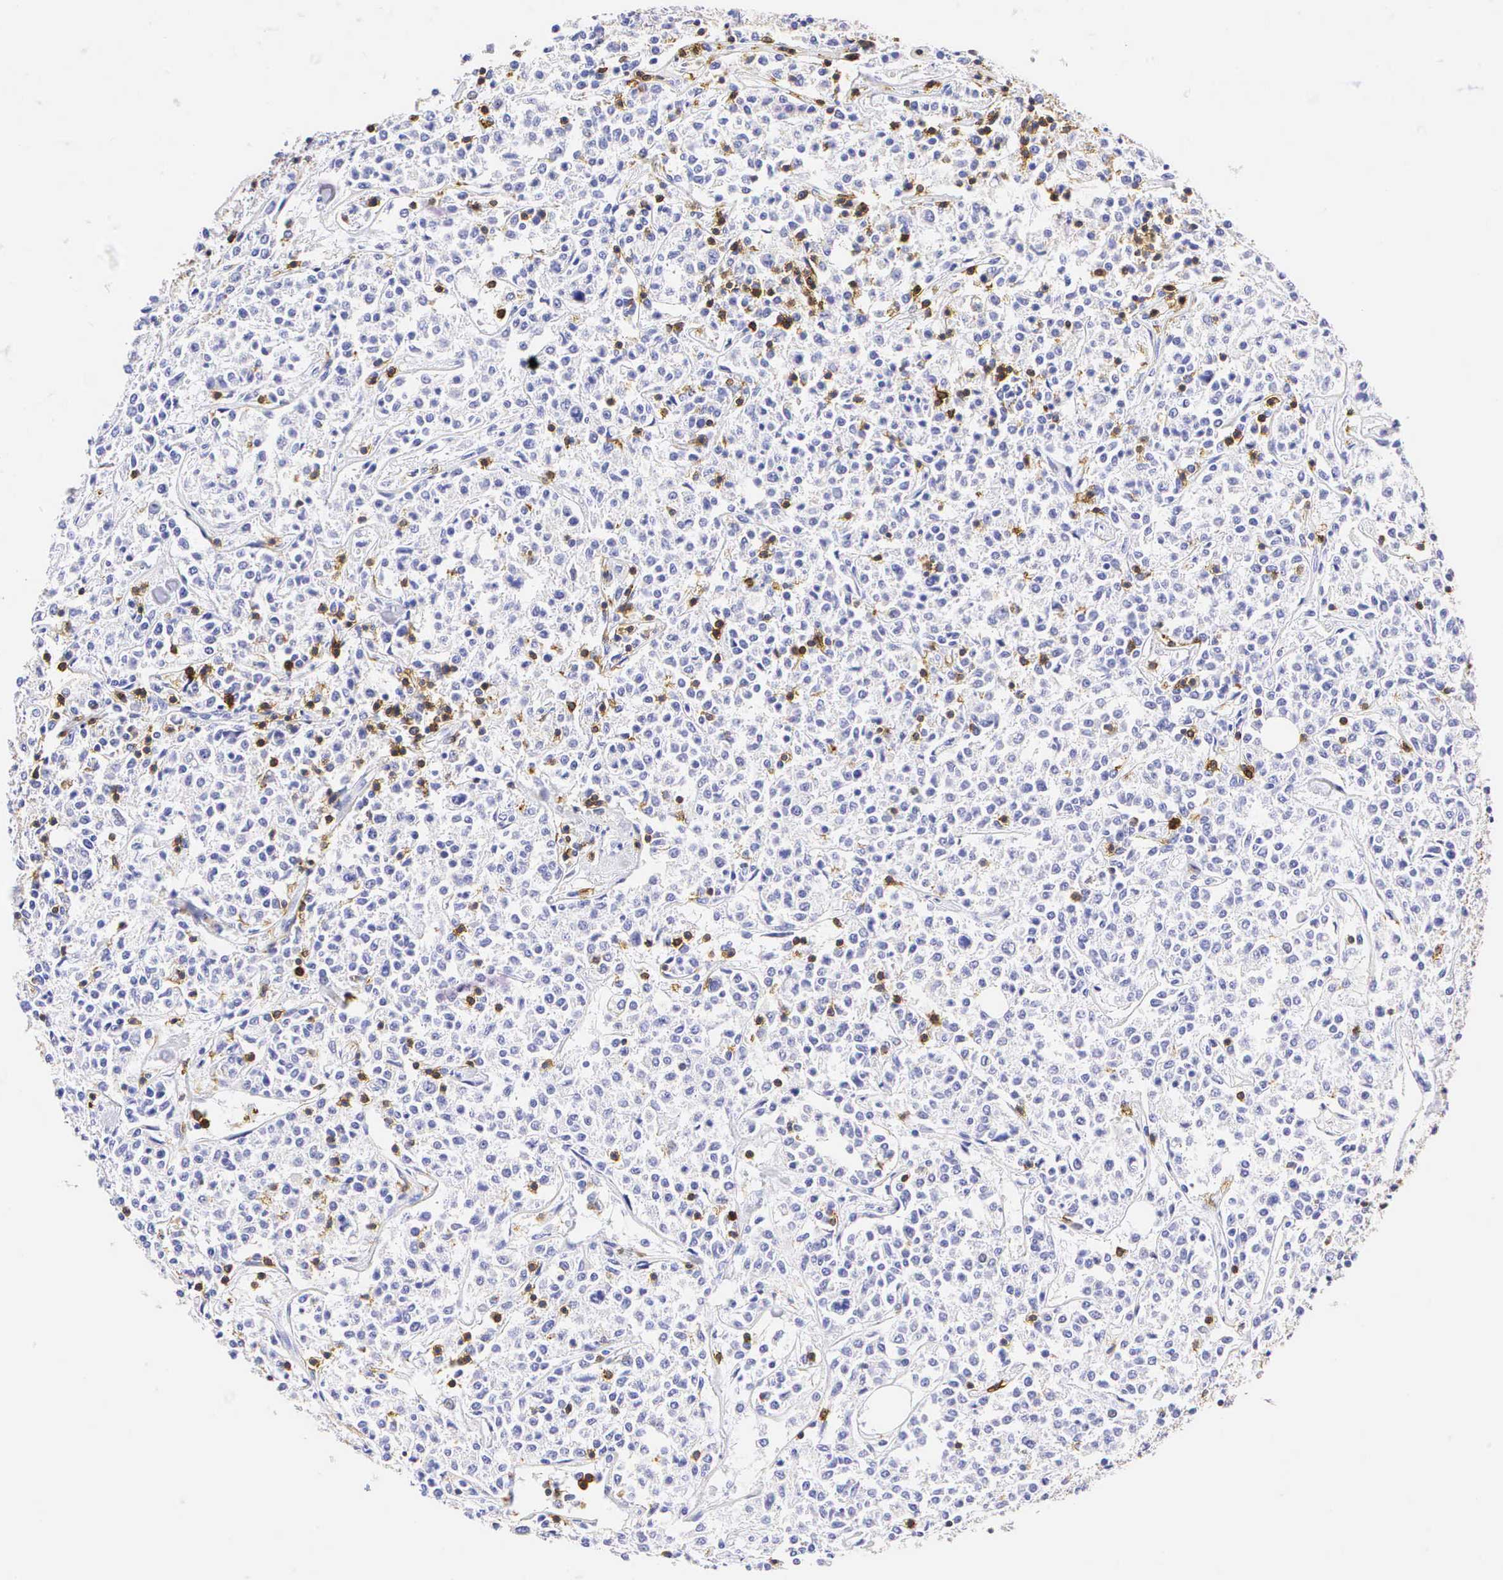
{"staining": {"intensity": "negative", "quantity": "none", "location": "none"}, "tissue": "lymphoma", "cell_type": "Tumor cells", "image_type": "cancer", "snomed": [{"axis": "morphology", "description": "Malignant lymphoma, non-Hodgkin's type, Low grade"}, {"axis": "topography", "description": "Small intestine"}], "caption": "The image demonstrates no staining of tumor cells in low-grade malignant lymphoma, non-Hodgkin's type.", "gene": "CD3E", "patient": {"sex": "female", "age": 59}}